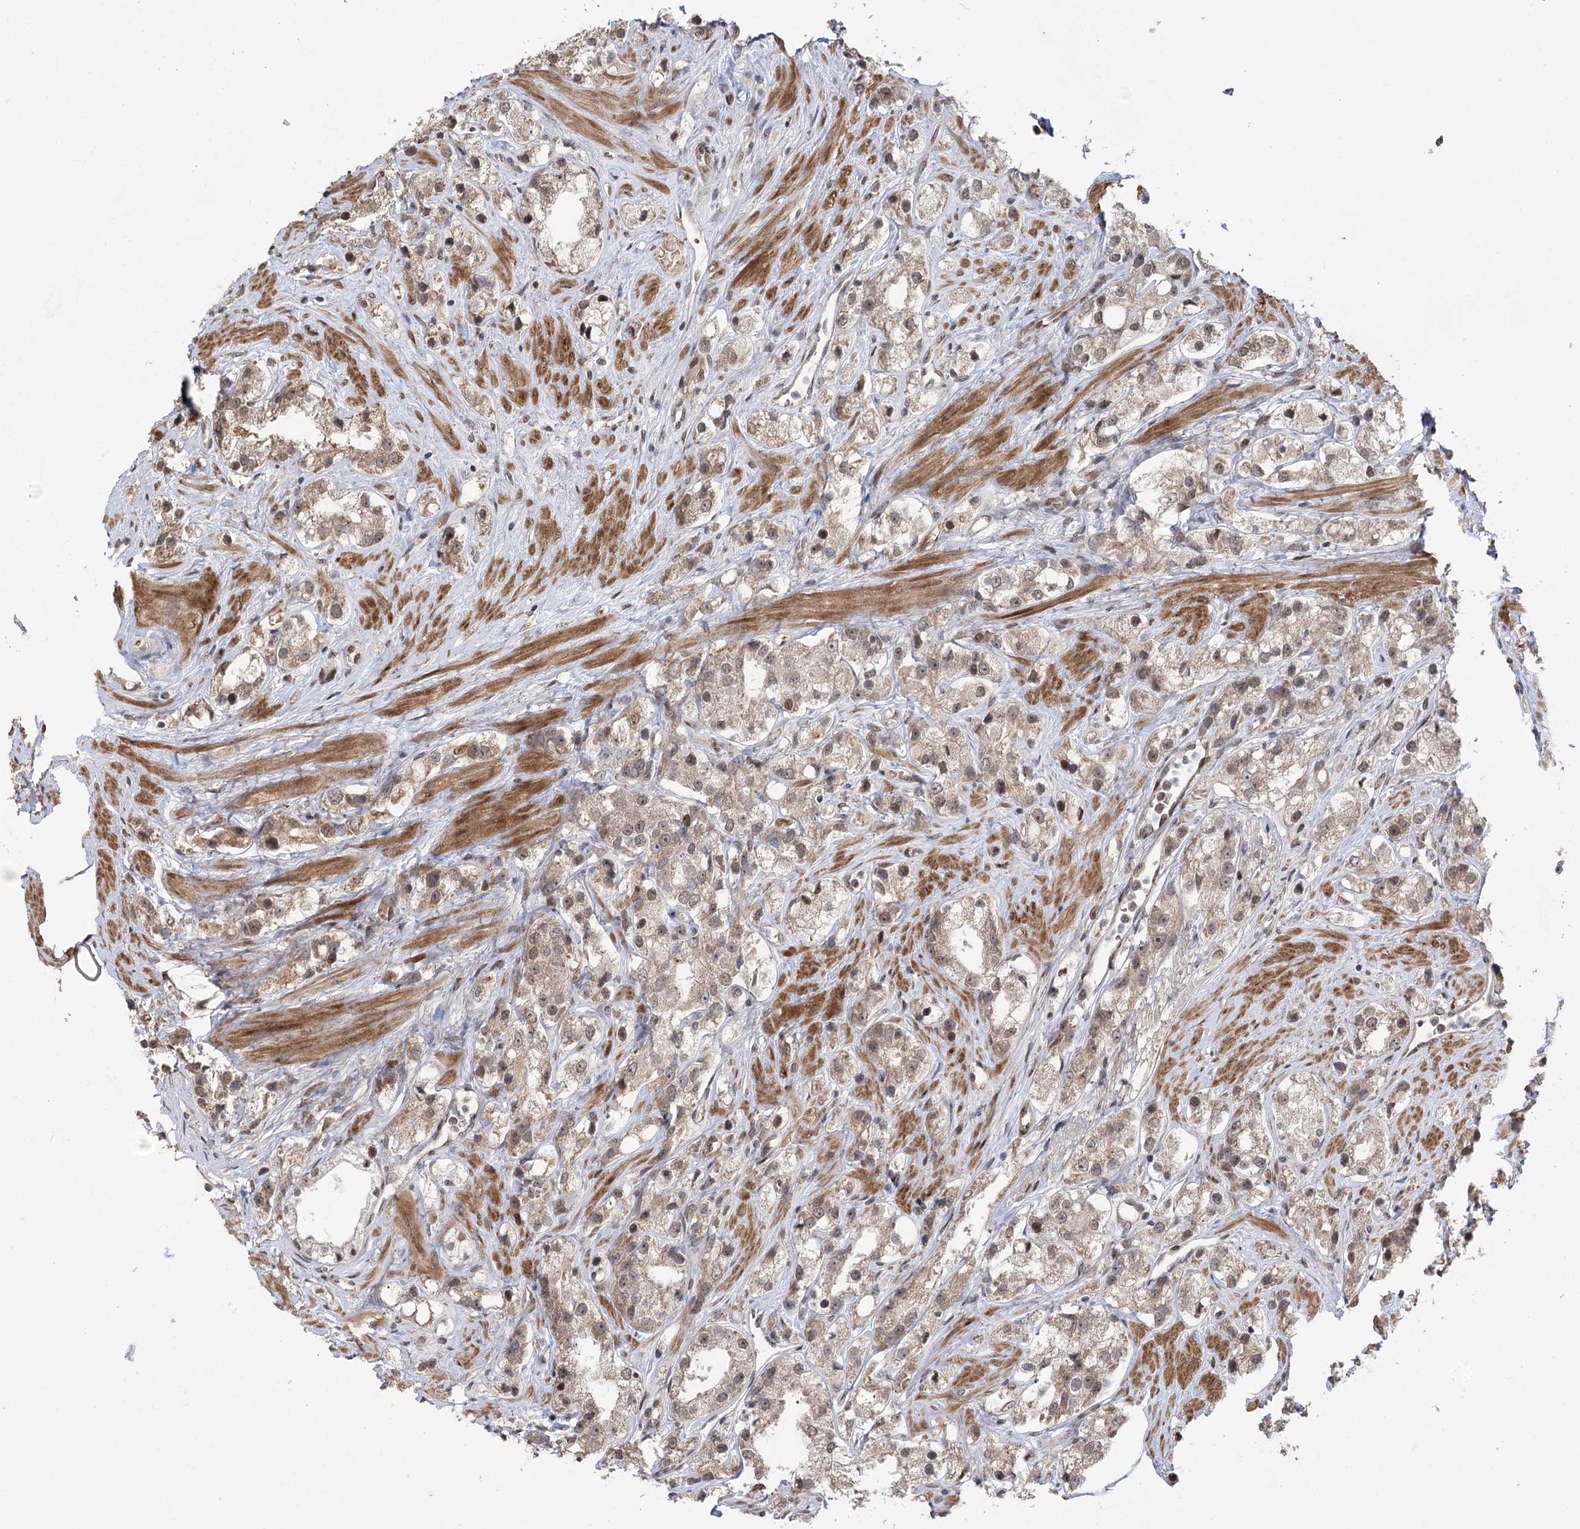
{"staining": {"intensity": "weak", "quantity": "25%-75%", "location": "cytoplasmic/membranous,nuclear"}, "tissue": "prostate cancer", "cell_type": "Tumor cells", "image_type": "cancer", "snomed": [{"axis": "morphology", "description": "Adenocarcinoma, NOS"}, {"axis": "topography", "description": "Prostate"}], "caption": "Immunohistochemistry (IHC) of prostate adenocarcinoma shows low levels of weak cytoplasmic/membranous and nuclear staining in about 25%-75% of tumor cells.", "gene": "TENM2", "patient": {"sex": "male", "age": 79}}